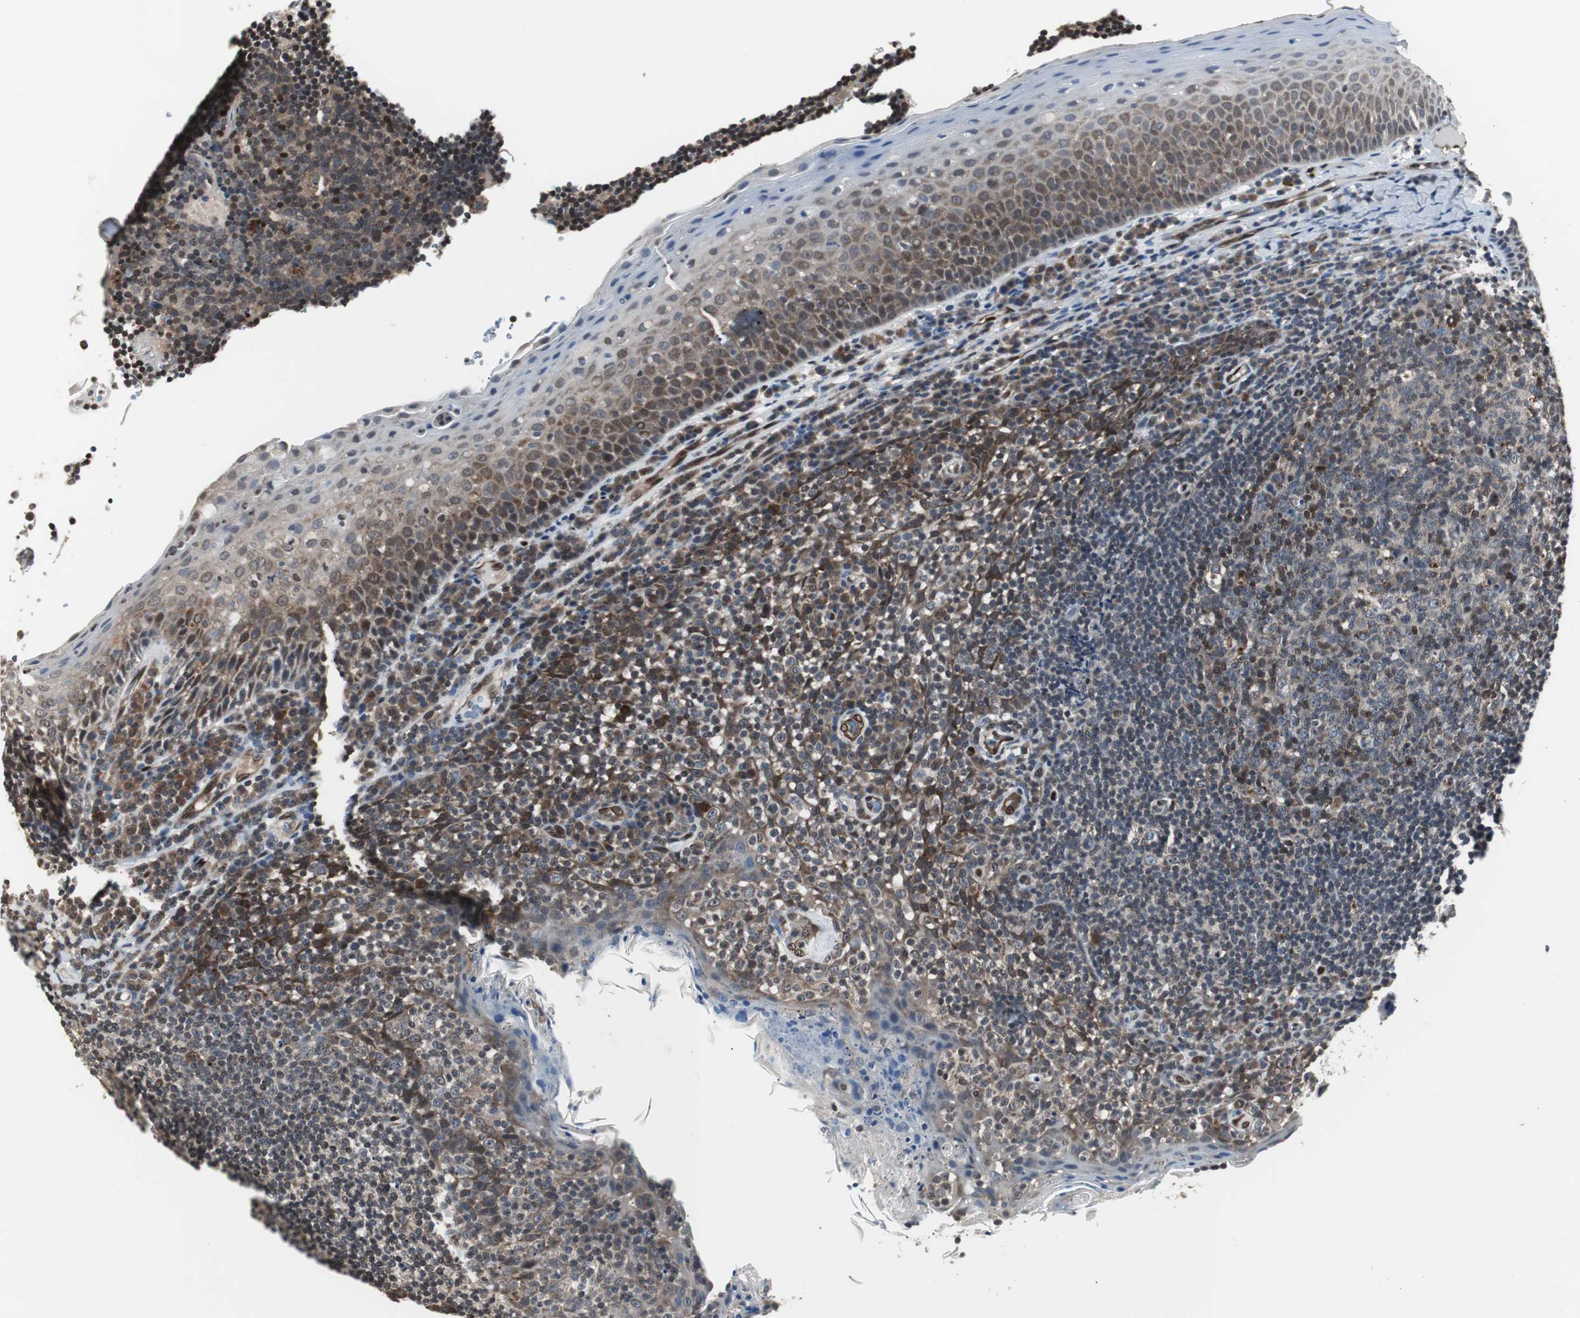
{"staining": {"intensity": "moderate", "quantity": "25%-75%", "location": "cytoplasmic/membranous,nuclear"}, "tissue": "tonsil", "cell_type": "Germinal center cells", "image_type": "normal", "snomed": [{"axis": "morphology", "description": "Normal tissue, NOS"}, {"axis": "topography", "description": "Tonsil"}], "caption": "Immunohistochemistry (IHC) (DAB) staining of unremarkable human tonsil shows moderate cytoplasmic/membranous,nuclear protein staining in about 25%-75% of germinal center cells.", "gene": "SMAD1", "patient": {"sex": "male", "age": 17}}